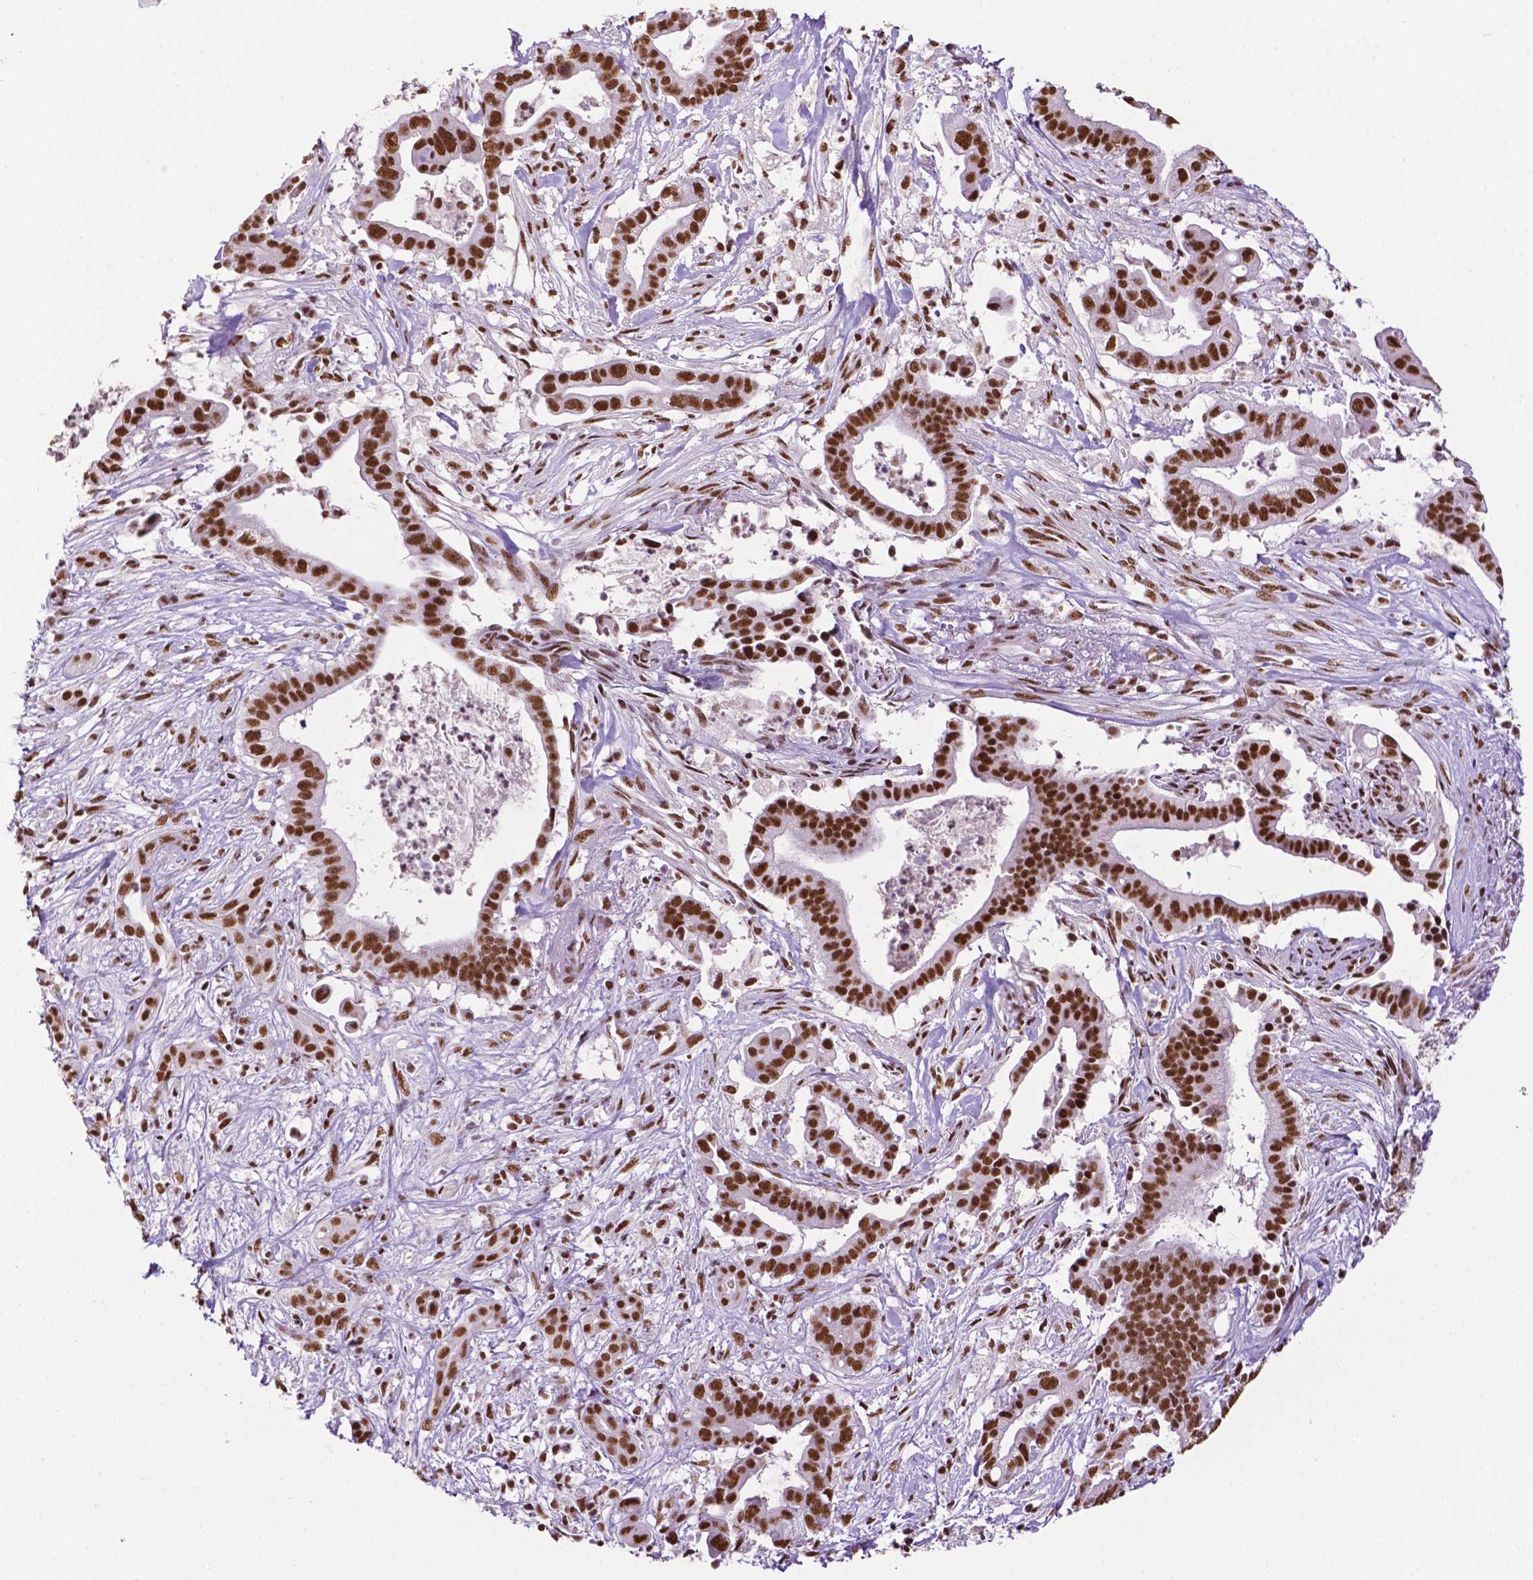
{"staining": {"intensity": "strong", "quantity": ">75%", "location": "nuclear"}, "tissue": "pancreatic cancer", "cell_type": "Tumor cells", "image_type": "cancer", "snomed": [{"axis": "morphology", "description": "Adenocarcinoma, NOS"}, {"axis": "topography", "description": "Pancreas"}], "caption": "Adenocarcinoma (pancreatic) stained with a brown dye demonstrates strong nuclear positive staining in approximately >75% of tumor cells.", "gene": "CCAR2", "patient": {"sex": "male", "age": 61}}